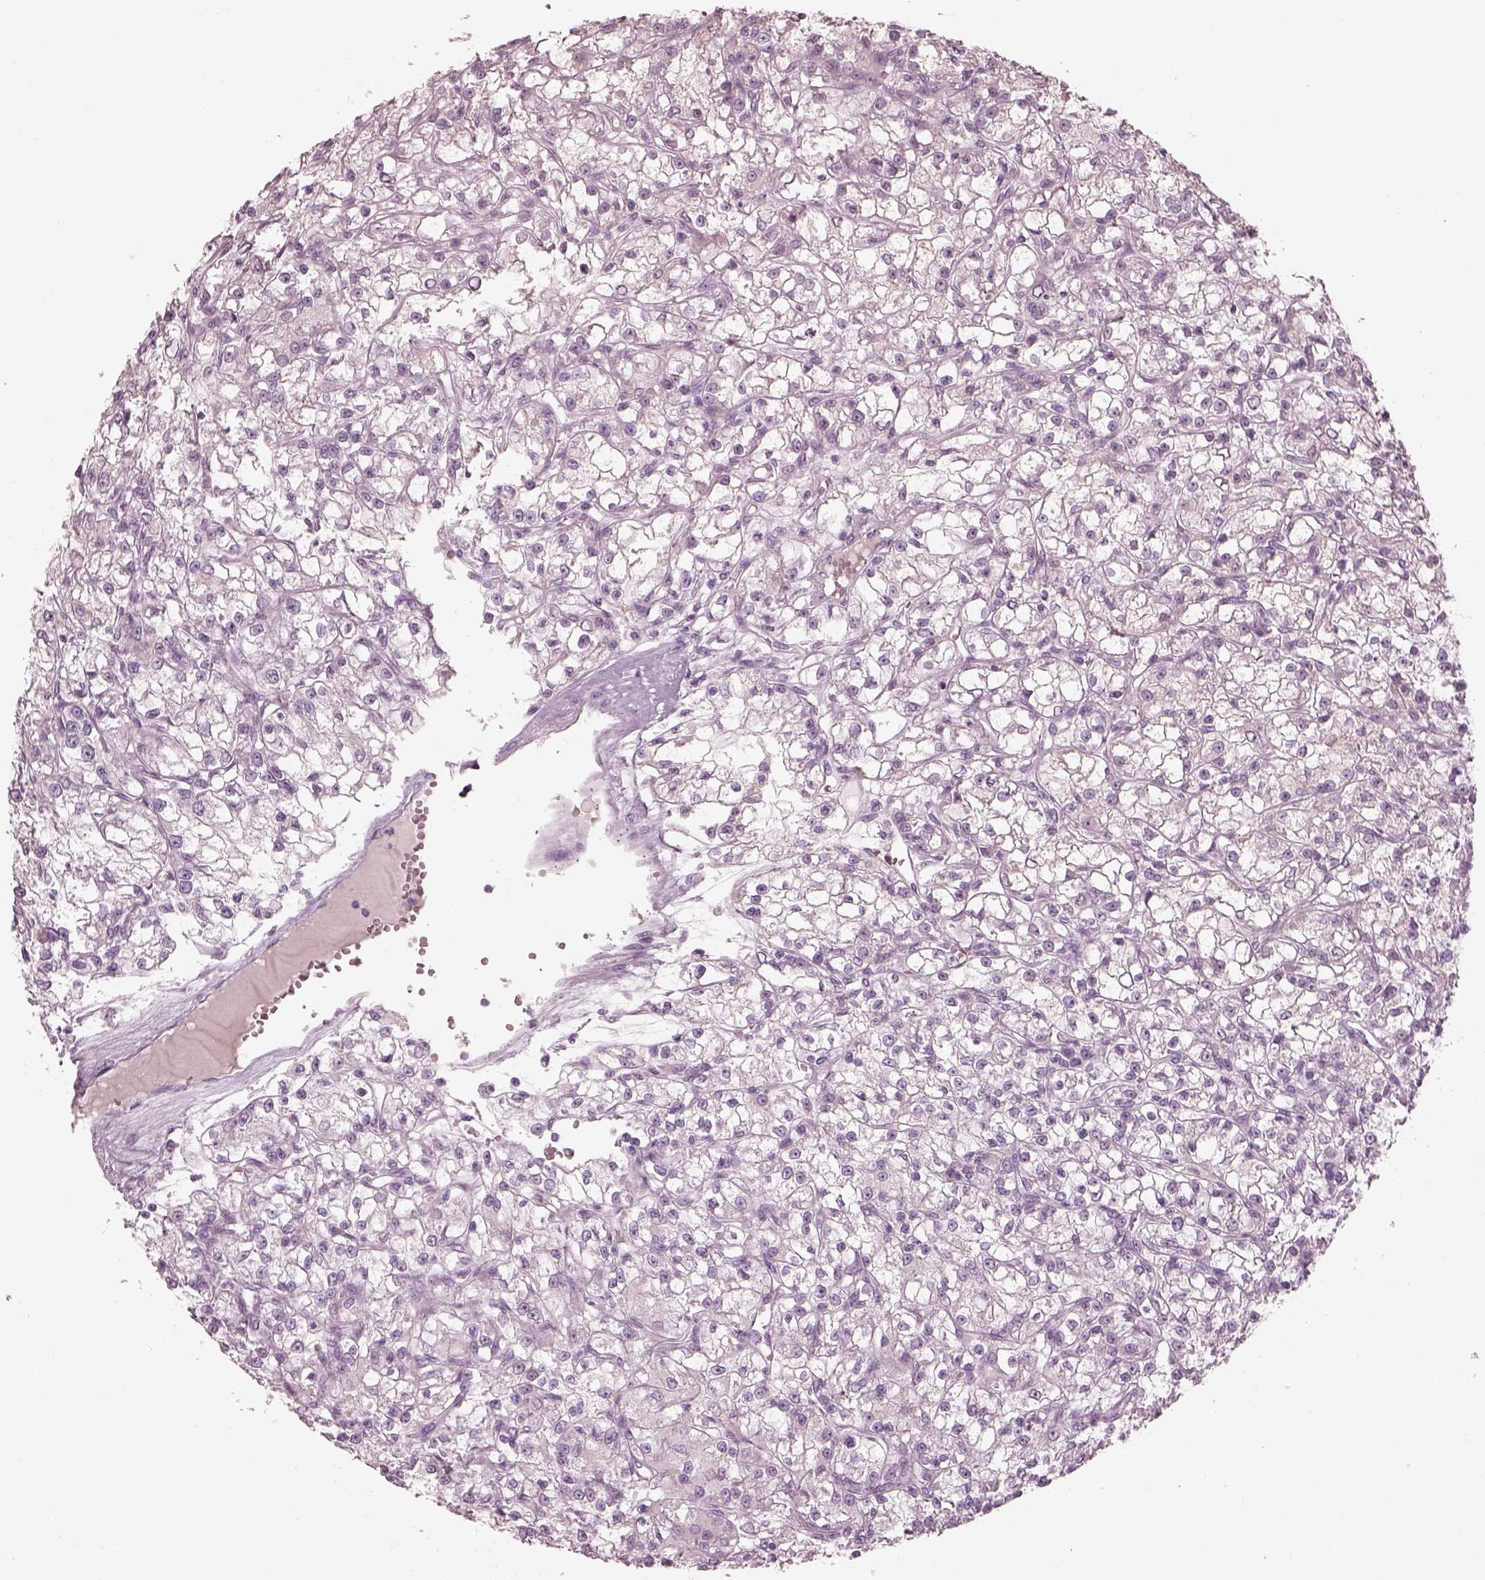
{"staining": {"intensity": "negative", "quantity": "none", "location": "none"}, "tissue": "renal cancer", "cell_type": "Tumor cells", "image_type": "cancer", "snomed": [{"axis": "morphology", "description": "Adenocarcinoma, NOS"}, {"axis": "topography", "description": "Kidney"}], "caption": "Immunohistochemical staining of human renal cancer (adenocarcinoma) exhibits no significant positivity in tumor cells.", "gene": "RSPH9", "patient": {"sex": "female", "age": 59}}